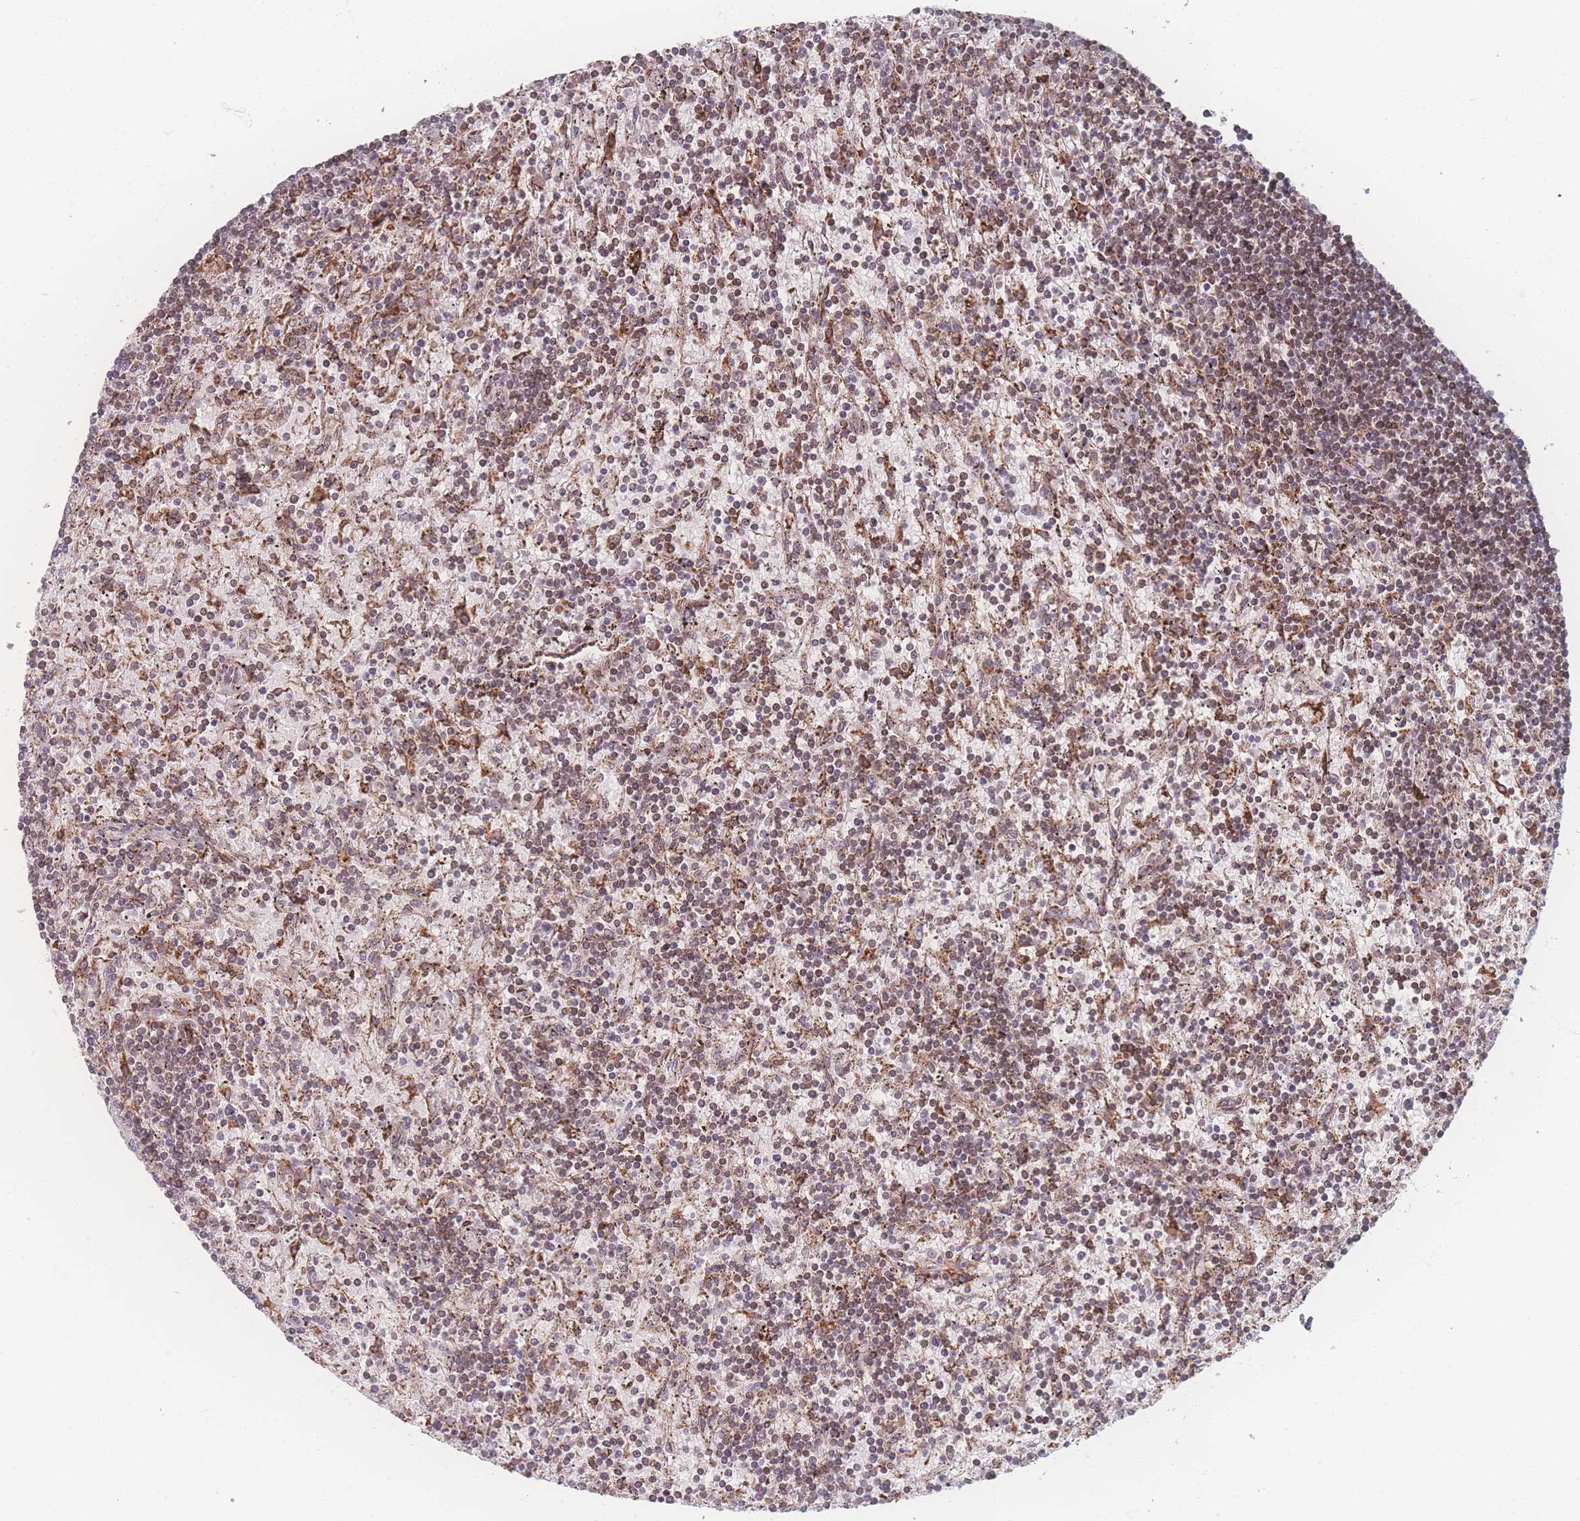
{"staining": {"intensity": "moderate", "quantity": "25%-75%", "location": "nuclear"}, "tissue": "lymphoma", "cell_type": "Tumor cells", "image_type": "cancer", "snomed": [{"axis": "morphology", "description": "Malignant lymphoma, non-Hodgkin's type, Low grade"}, {"axis": "topography", "description": "Spleen"}], "caption": "Immunohistochemical staining of human lymphoma reveals medium levels of moderate nuclear positivity in about 25%-75% of tumor cells.", "gene": "ZC3H13", "patient": {"sex": "male", "age": 76}}